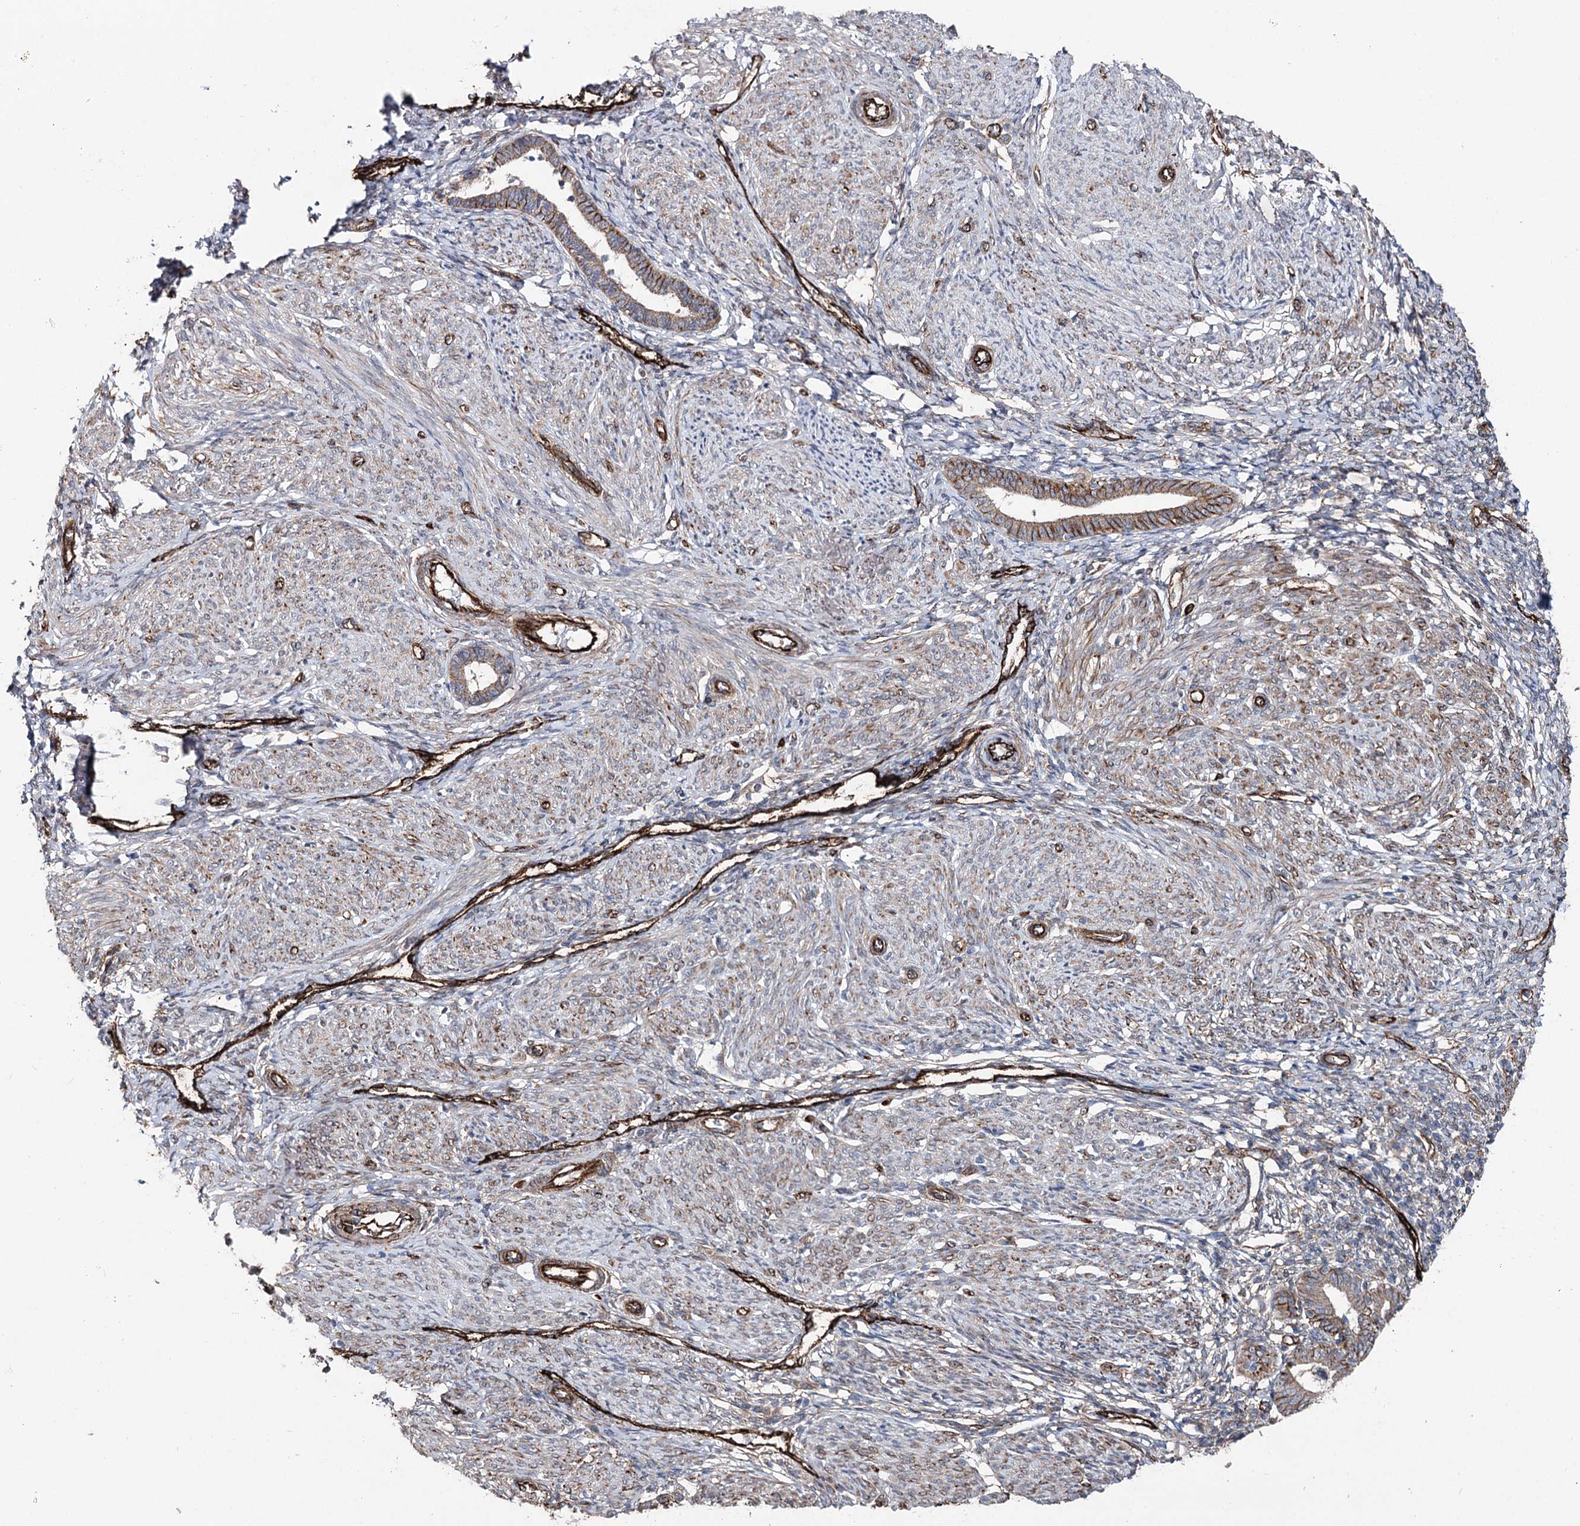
{"staining": {"intensity": "weak", "quantity": "25%-75%", "location": "cytoplasmic/membranous"}, "tissue": "endometrium", "cell_type": "Cells in endometrial stroma", "image_type": "normal", "snomed": [{"axis": "morphology", "description": "Normal tissue, NOS"}, {"axis": "topography", "description": "Endometrium"}], "caption": "The micrograph demonstrates a brown stain indicating the presence of a protein in the cytoplasmic/membranous of cells in endometrial stroma in endometrium.", "gene": "MIB1", "patient": {"sex": "female", "age": 72}}